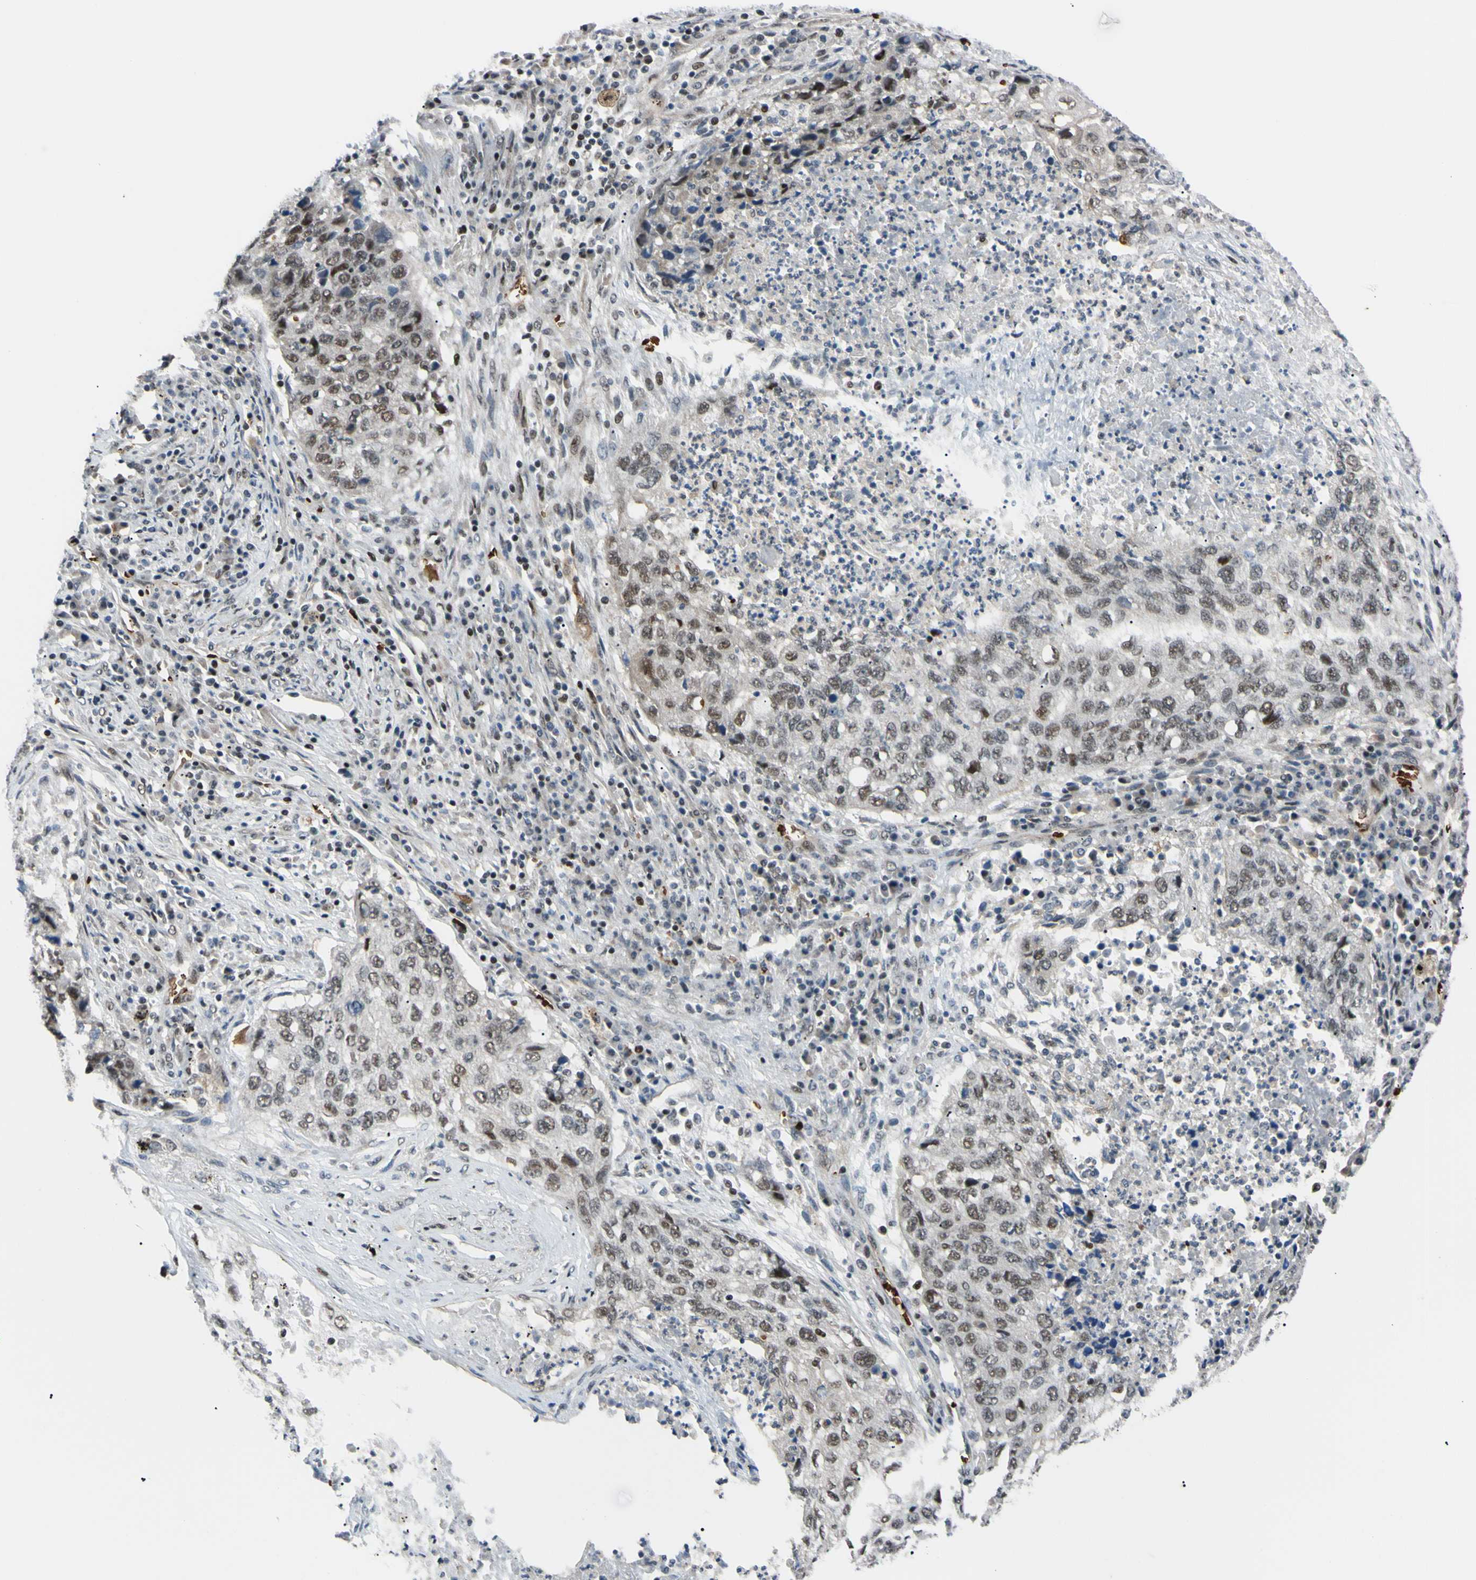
{"staining": {"intensity": "moderate", "quantity": ">75%", "location": "nuclear"}, "tissue": "lung cancer", "cell_type": "Tumor cells", "image_type": "cancer", "snomed": [{"axis": "morphology", "description": "Squamous cell carcinoma, NOS"}, {"axis": "topography", "description": "Lung"}], "caption": "Tumor cells exhibit medium levels of moderate nuclear staining in approximately >75% of cells in lung squamous cell carcinoma.", "gene": "THAP12", "patient": {"sex": "female", "age": 63}}